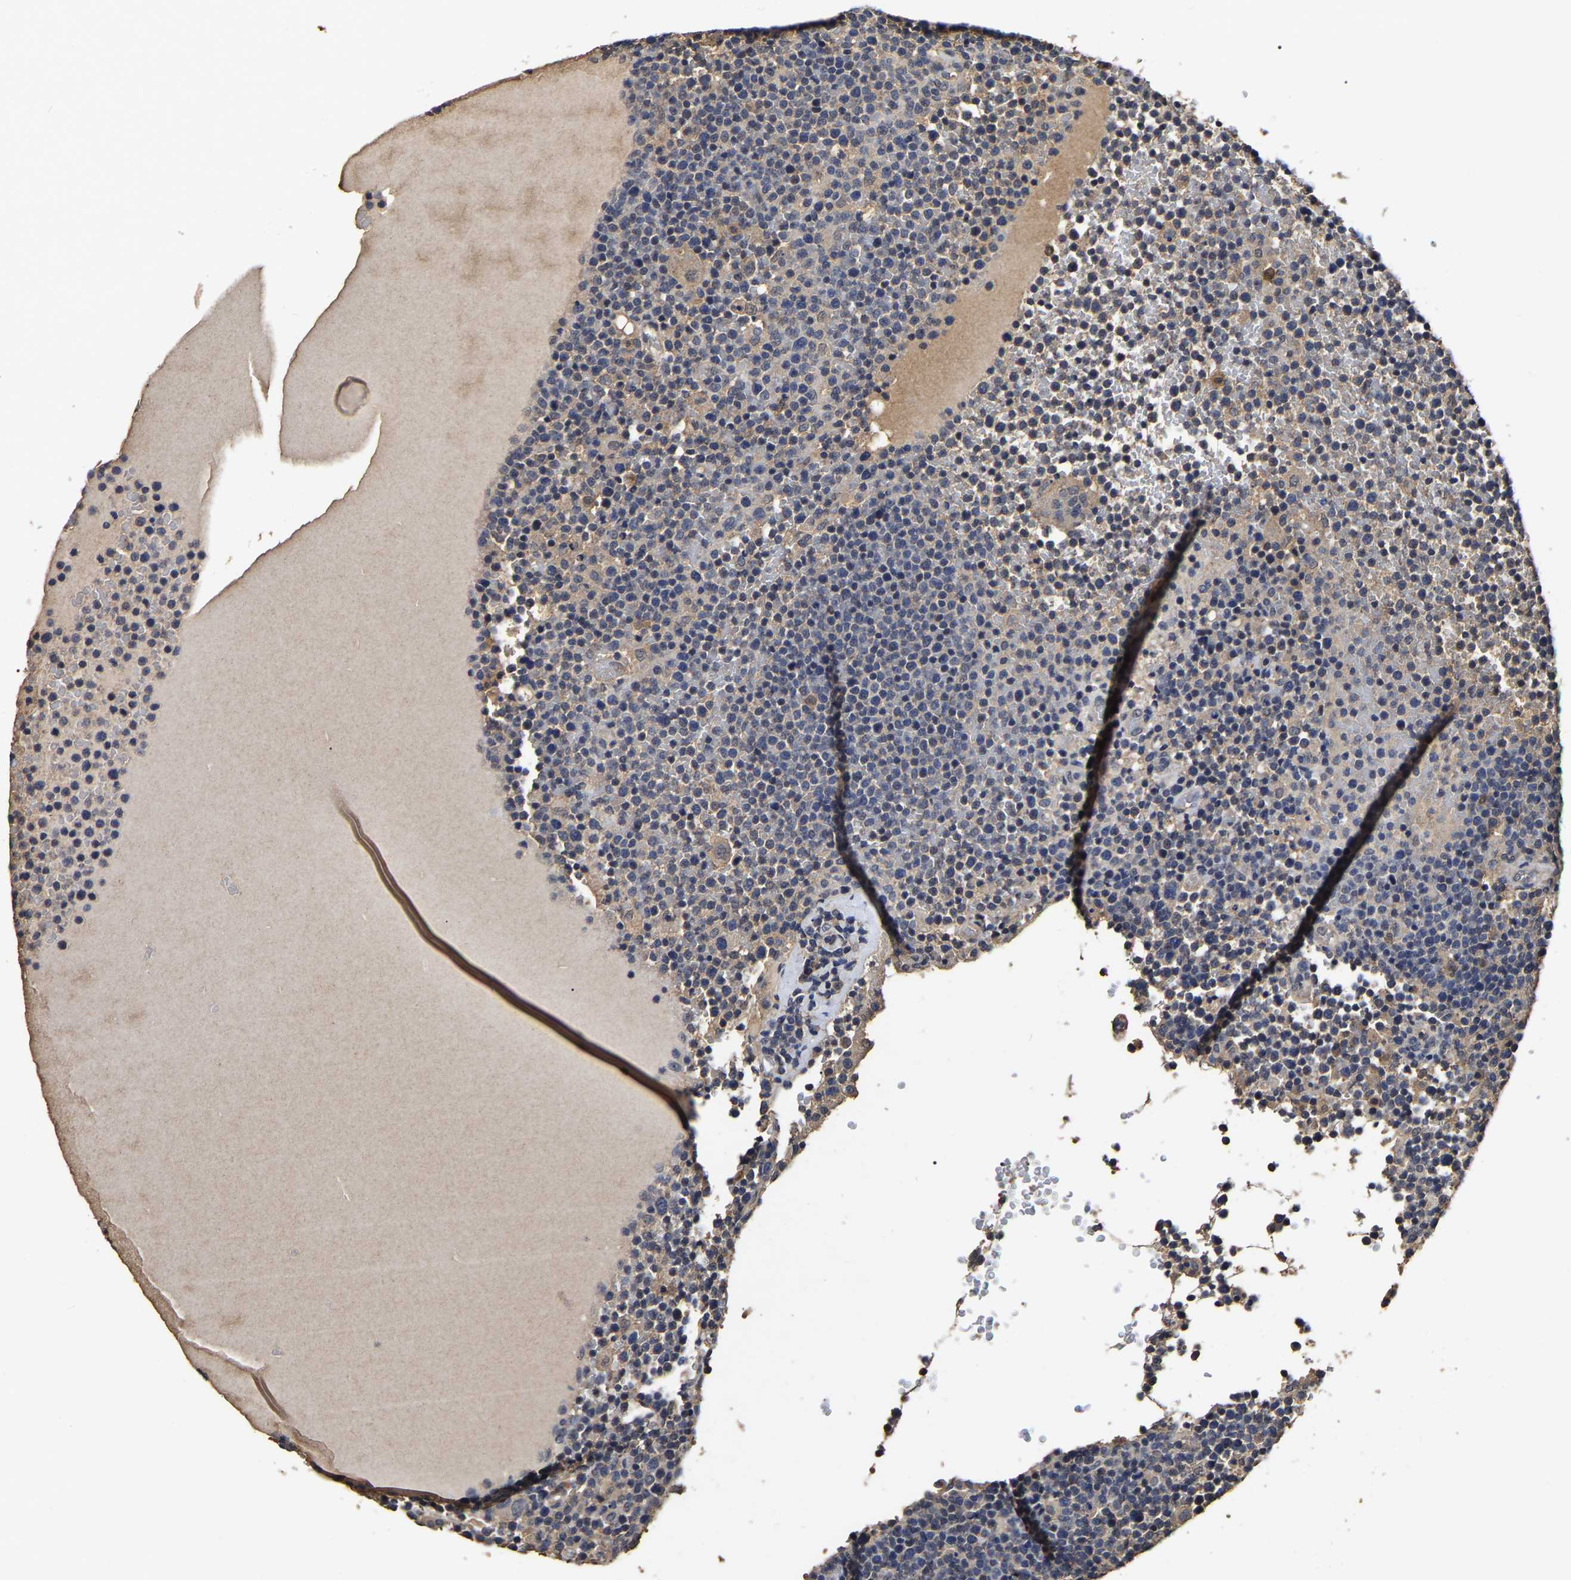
{"staining": {"intensity": "weak", "quantity": "<25%", "location": "cytoplasmic/membranous"}, "tissue": "lymphoma", "cell_type": "Tumor cells", "image_type": "cancer", "snomed": [{"axis": "morphology", "description": "Malignant lymphoma, non-Hodgkin's type, High grade"}, {"axis": "topography", "description": "Lymph node"}], "caption": "There is no significant expression in tumor cells of lymphoma.", "gene": "STK32C", "patient": {"sex": "male", "age": 61}}